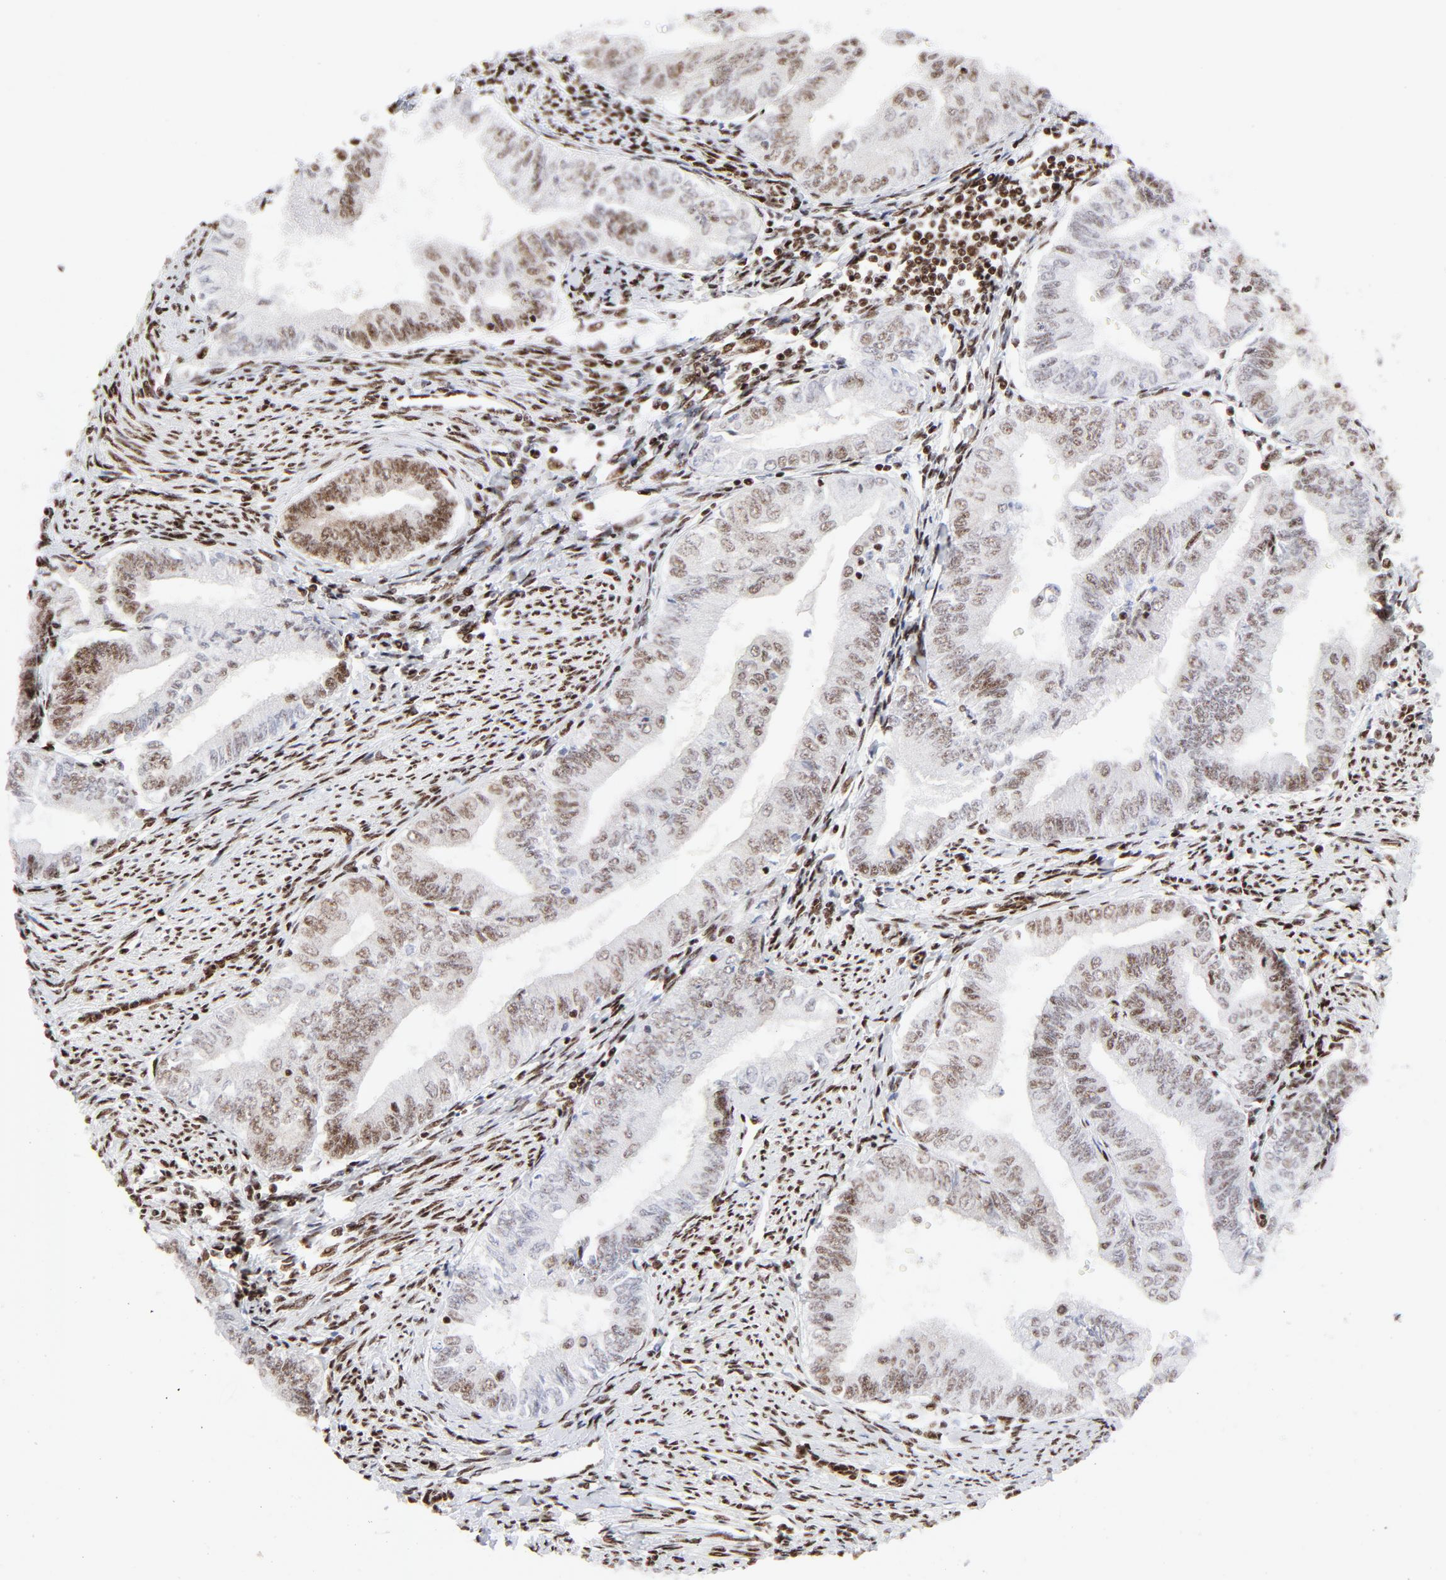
{"staining": {"intensity": "weak", "quantity": ">75%", "location": "nuclear"}, "tissue": "endometrial cancer", "cell_type": "Tumor cells", "image_type": "cancer", "snomed": [{"axis": "morphology", "description": "Adenocarcinoma, NOS"}, {"axis": "topography", "description": "Endometrium"}], "caption": "Tumor cells demonstrate low levels of weak nuclear positivity in about >75% of cells in endometrial cancer (adenocarcinoma).", "gene": "NFYB", "patient": {"sex": "female", "age": 66}}